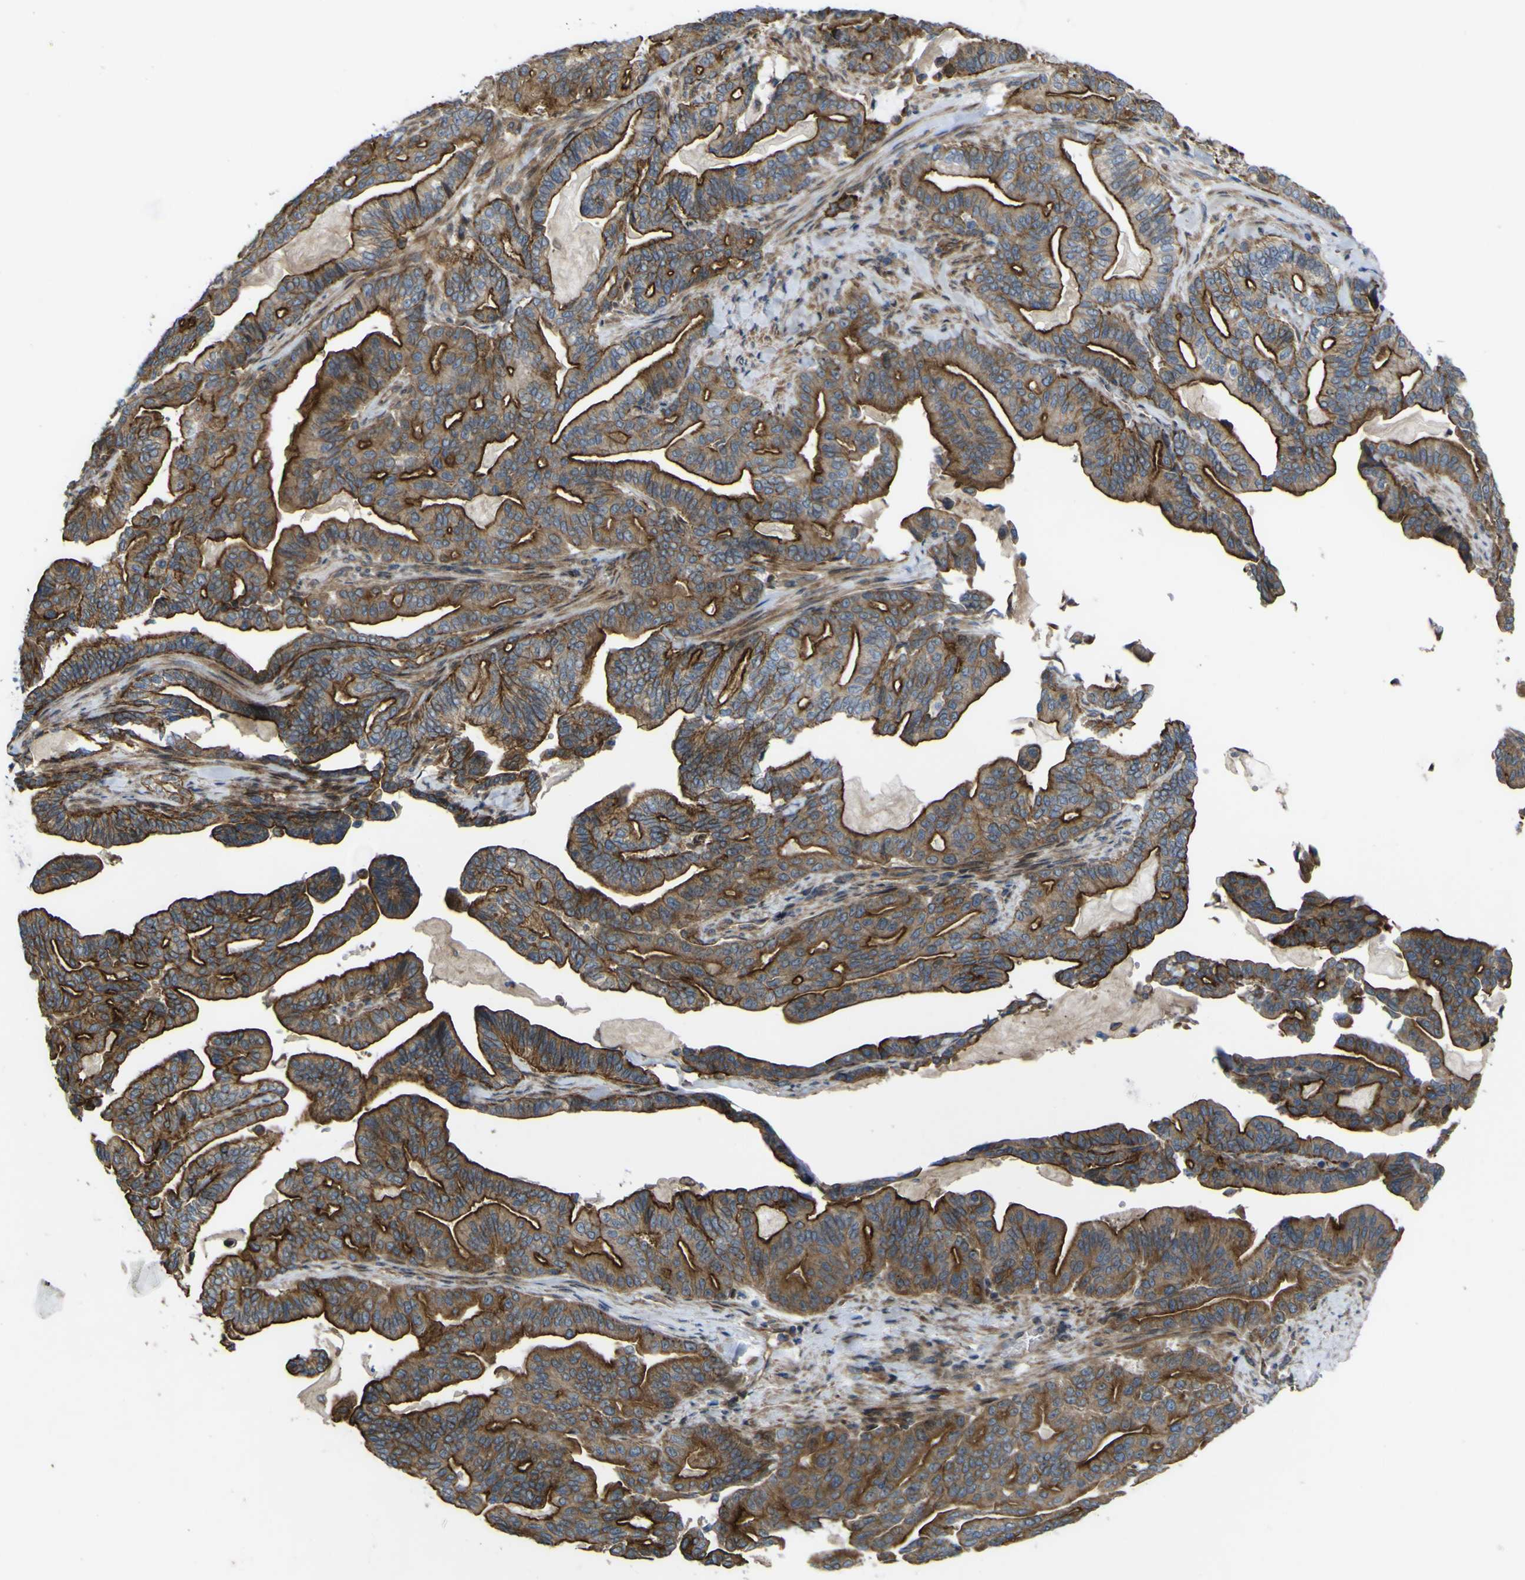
{"staining": {"intensity": "moderate", "quantity": ">75%", "location": "cytoplasmic/membranous"}, "tissue": "pancreatic cancer", "cell_type": "Tumor cells", "image_type": "cancer", "snomed": [{"axis": "morphology", "description": "Adenocarcinoma, NOS"}, {"axis": "topography", "description": "Pancreas"}], "caption": "This micrograph demonstrates pancreatic cancer (adenocarcinoma) stained with immunohistochemistry to label a protein in brown. The cytoplasmic/membranous of tumor cells show moderate positivity for the protein. Nuclei are counter-stained blue.", "gene": "FBXO30", "patient": {"sex": "male", "age": 63}}